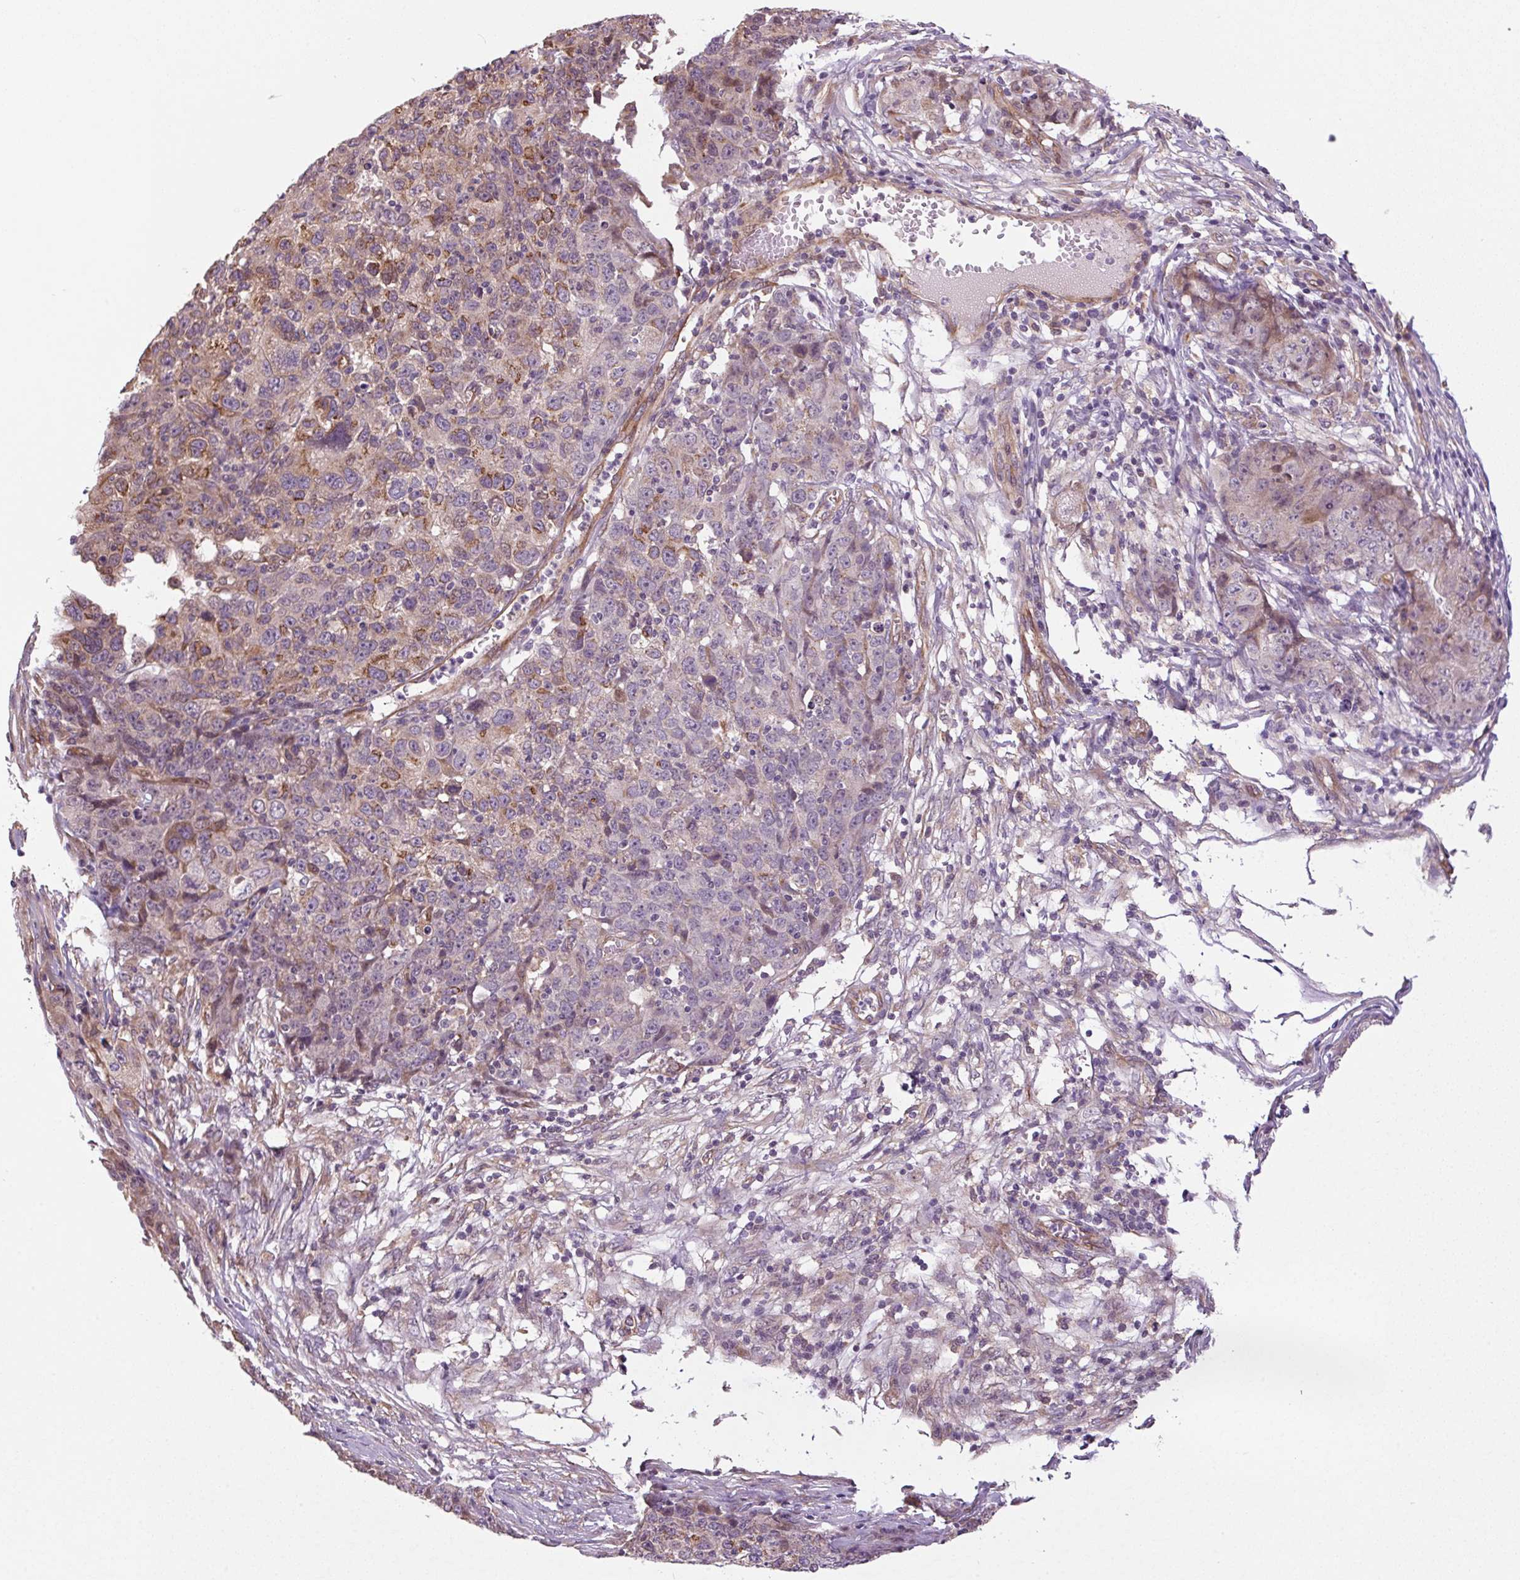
{"staining": {"intensity": "moderate", "quantity": "<25%", "location": "cytoplasmic/membranous"}, "tissue": "ovarian cancer", "cell_type": "Tumor cells", "image_type": "cancer", "snomed": [{"axis": "morphology", "description": "Carcinoma, endometroid"}, {"axis": "topography", "description": "Ovary"}], "caption": "The immunohistochemical stain shows moderate cytoplasmic/membranous positivity in tumor cells of ovarian cancer (endometroid carcinoma) tissue.", "gene": "SEPTIN10", "patient": {"sex": "female", "age": 42}}